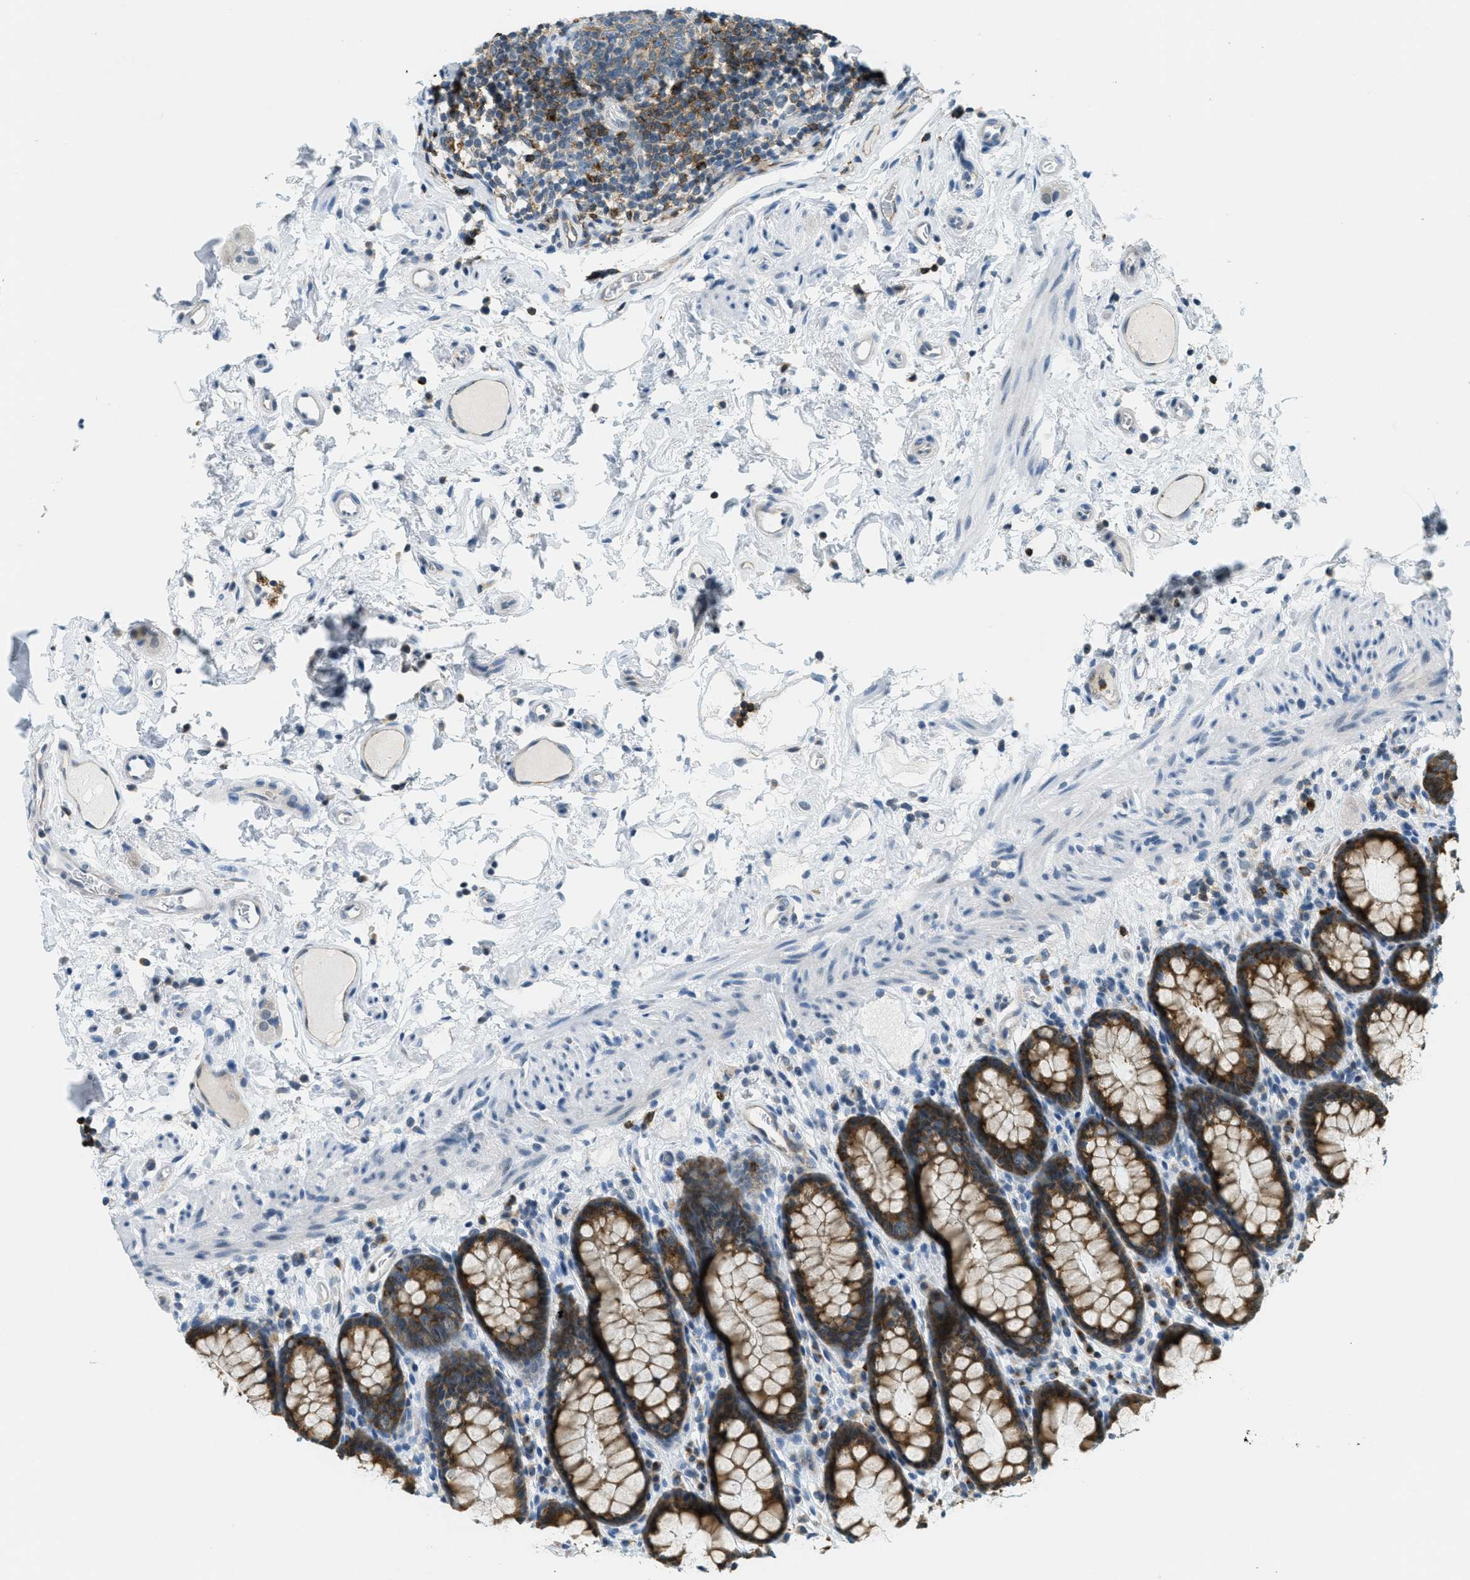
{"staining": {"intensity": "moderate", "quantity": "25%-75%", "location": "cytoplasmic/membranous"}, "tissue": "rectum", "cell_type": "Glandular cells", "image_type": "normal", "snomed": [{"axis": "morphology", "description": "Normal tissue, NOS"}, {"axis": "topography", "description": "Rectum"}], "caption": "Rectum stained for a protein (brown) reveals moderate cytoplasmic/membranous positive positivity in about 25%-75% of glandular cells.", "gene": "FYN", "patient": {"sex": "male", "age": 92}}